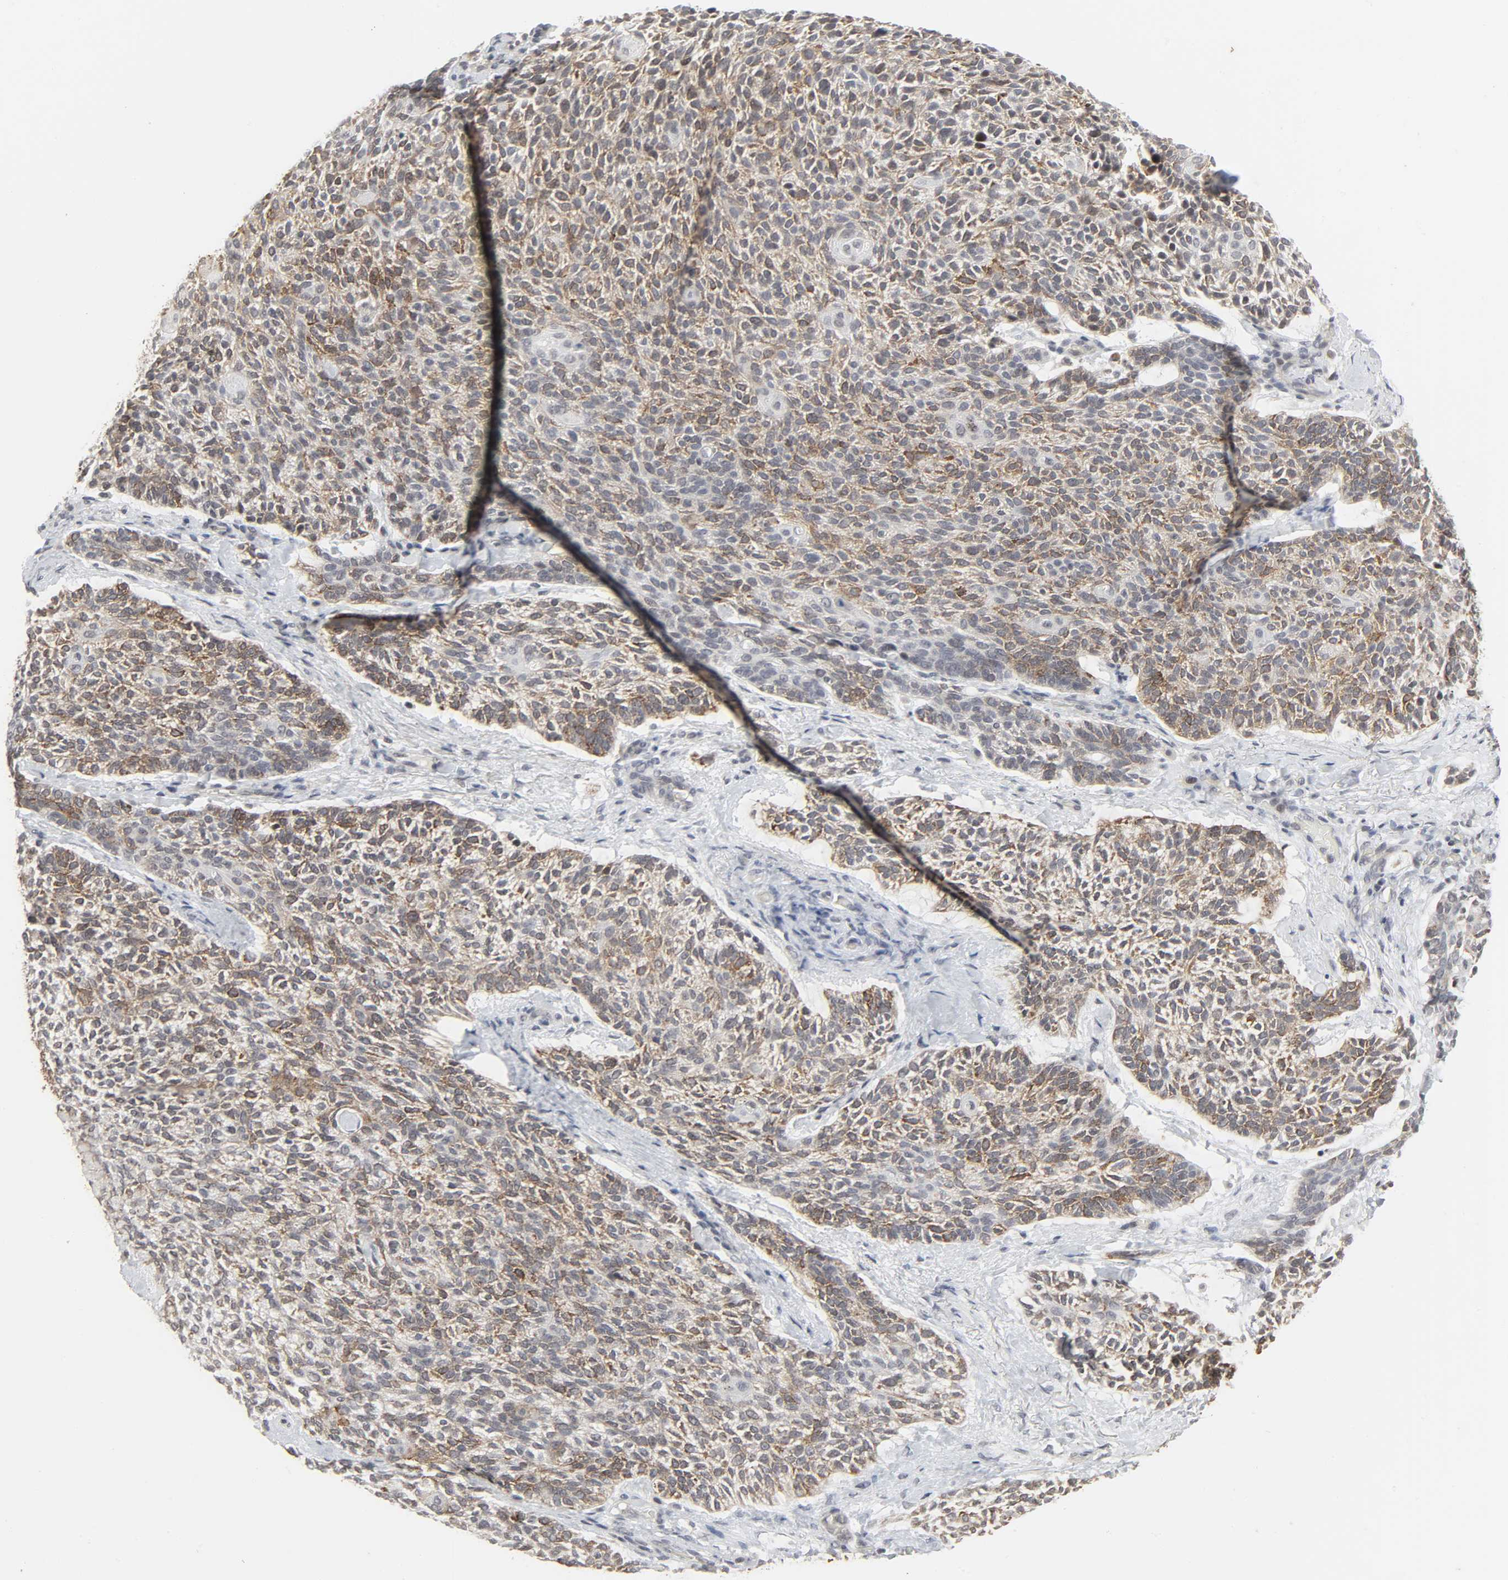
{"staining": {"intensity": "moderate", "quantity": ">75%", "location": "cytoplasmic/membranous"}, "tissue": "skin cancer", "cell_type": "Tumor cells", "image_type": "cancer", "snomed": [{"axis": "morphology", "description": "Normal tissue, NOS"}, {"axis": "morphology", "description": "Basal cell carcinoma"}, {"axis": "topography", "description": "Skin"}], "caption": "A histopathology image of human skin cancer stained for a protein exhibits moderate cytoplasmic/membranous brown staining in tumor cells.", "gene": "MUC1", "patient": {"sex": "female", "age": 70}}